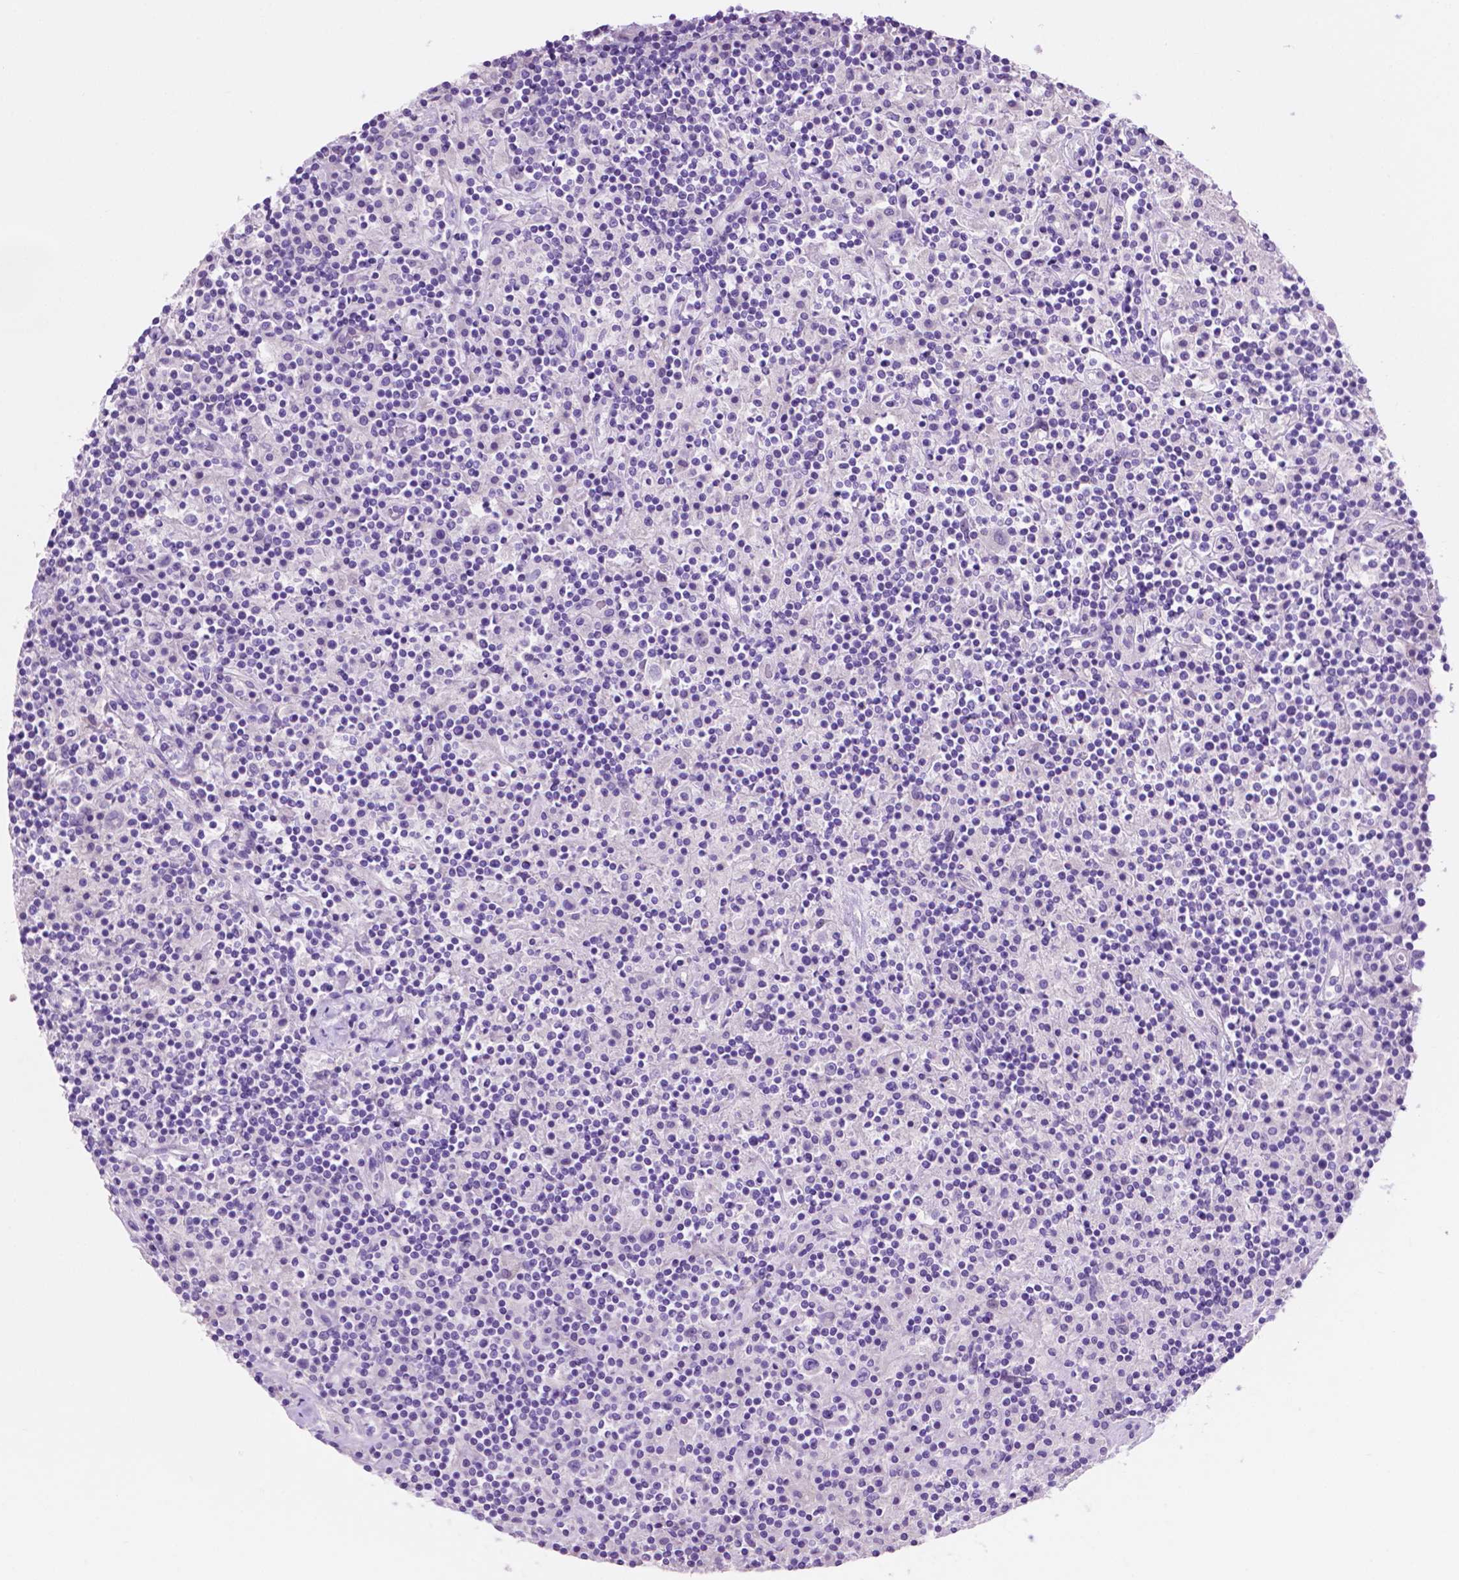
{"staining": {"intensity": "negative", "quantity": "none", "location": "none"}, "tissue": "lymphoma", "cell_type": "Tumor cells", "image_type": "cancer", "snomed": [{"axis": "morphology", "description": "Hodgkin's disease, NOS"}, {"axis": "topography", "description": "Lymph node"}], "caption": "The micrograph displays no staining of tumor cells in Hodgkin's disease. (Stains: DAB immunohistochemistry (IHC) with hematoxylin counter stain, Microscopy: brightfield microscopy at high magnification).", "gene": "IGFN1", "patient": {"sex": "male", "age": 70}}